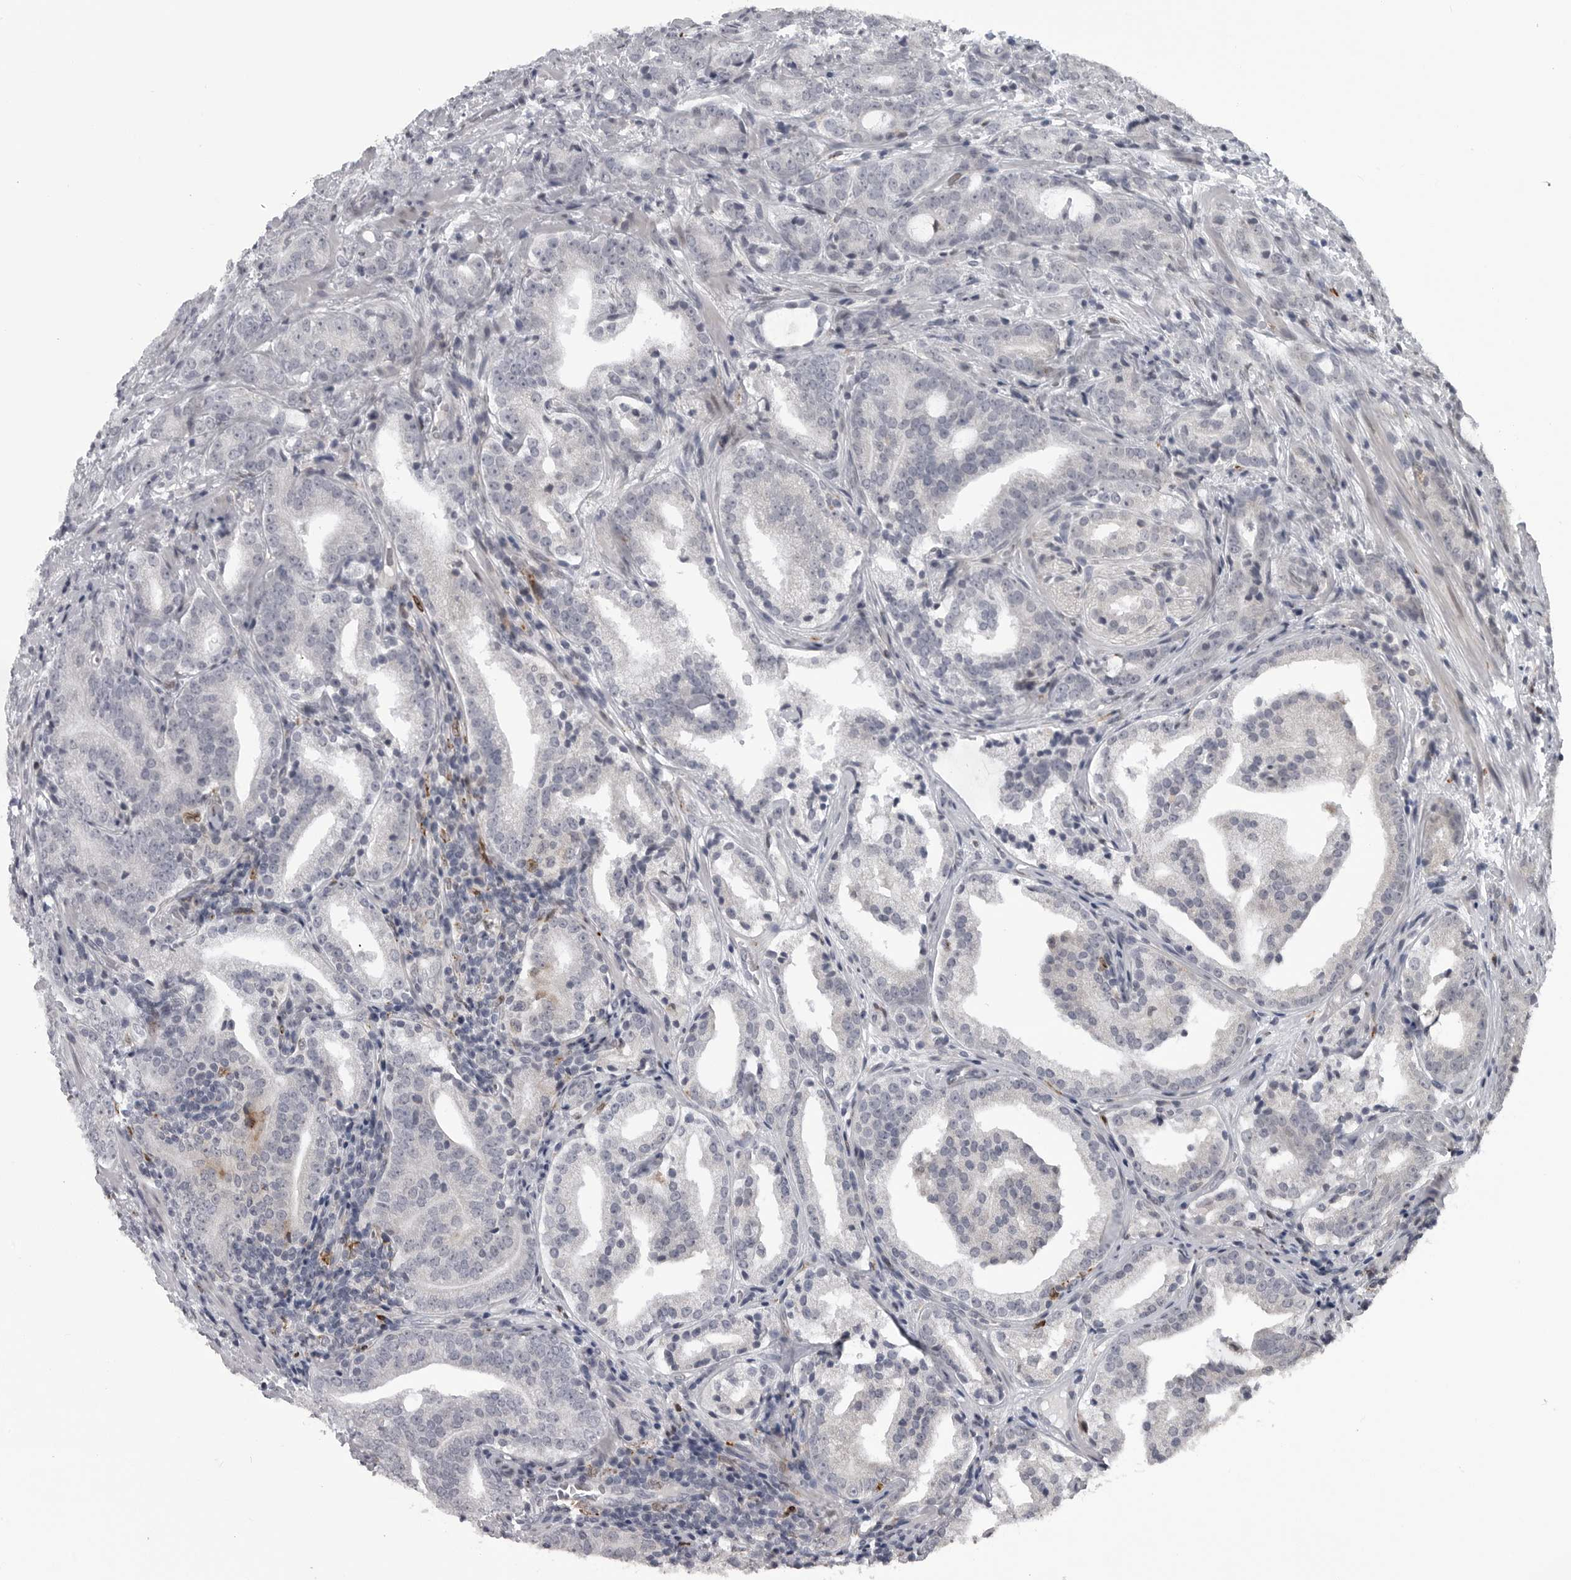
{"staining": {"intensity": "negative", "quantity": "none", "location": "none"}, "tissue": "prostate cancer", "cell_type": "Tumor cells", "image_type": "cancer", "snomed": [{"axis": "morphology", "description": "Adenocarcinoma, High grade"}, {"axis": "topography", "description": "Prostate"}], "caption": "Tumor cells show no significant staining in prostate cancer.", "gene": "LYSMD1", "patient": {"sex": "male", "age": 57}}